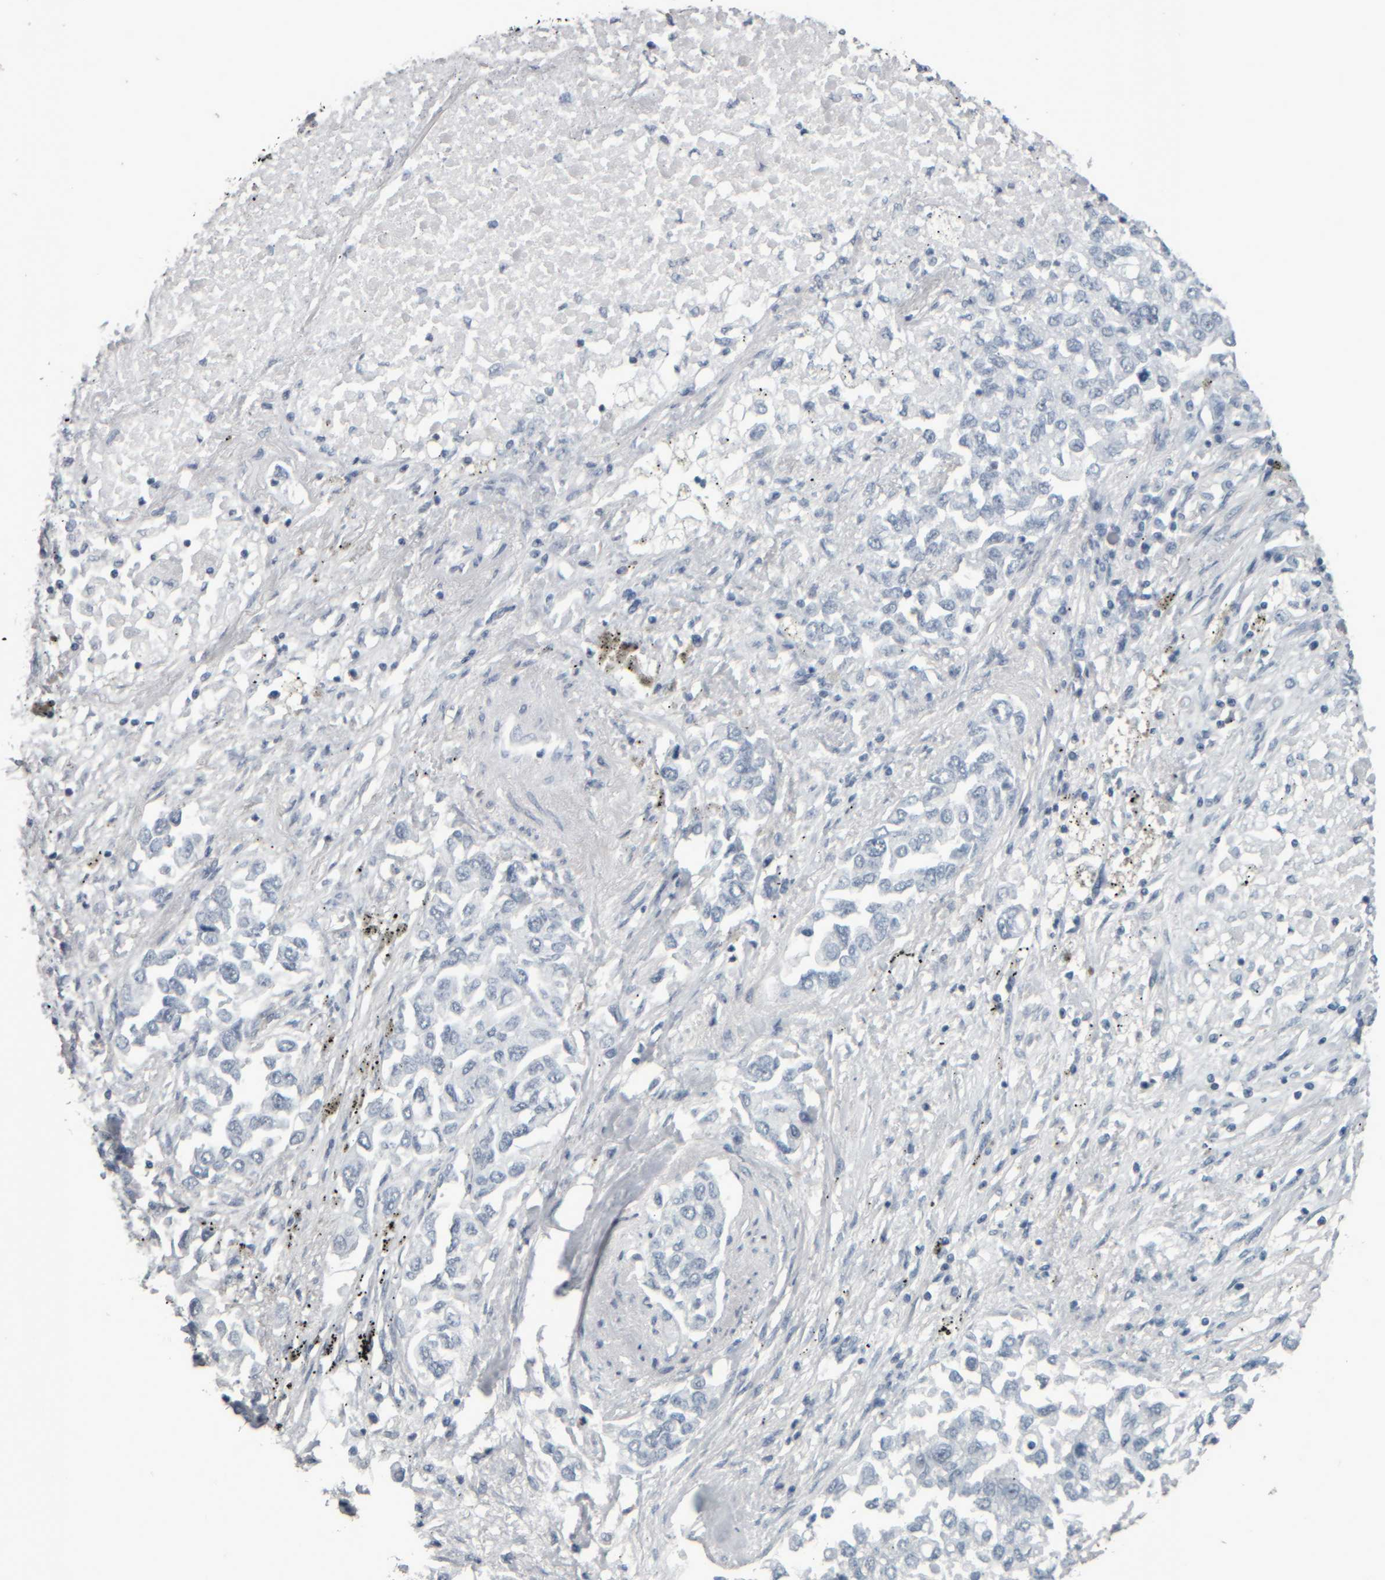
{"staining": {"intensity": "negative", "quantity": "none", "location": "none"}, "tissue": "lung cancer", "cell_type": "Tumor cells", "image_type": "cancer", "snomed": [{"axis": "morphology", "description": "Inflammation, NOS"}, {"axis": "morphology", "description": "Adenocarcinoma, NOS"}, {"axis": "topography", "description": "Lung"}], "caption": "Immunohistochemistry (IHC) of human adenocarcinoma (lung) demonstrates no expression in tumor cells.", "gene": "CAVIN4", "patient": {"sex": "male", "age": 63}}